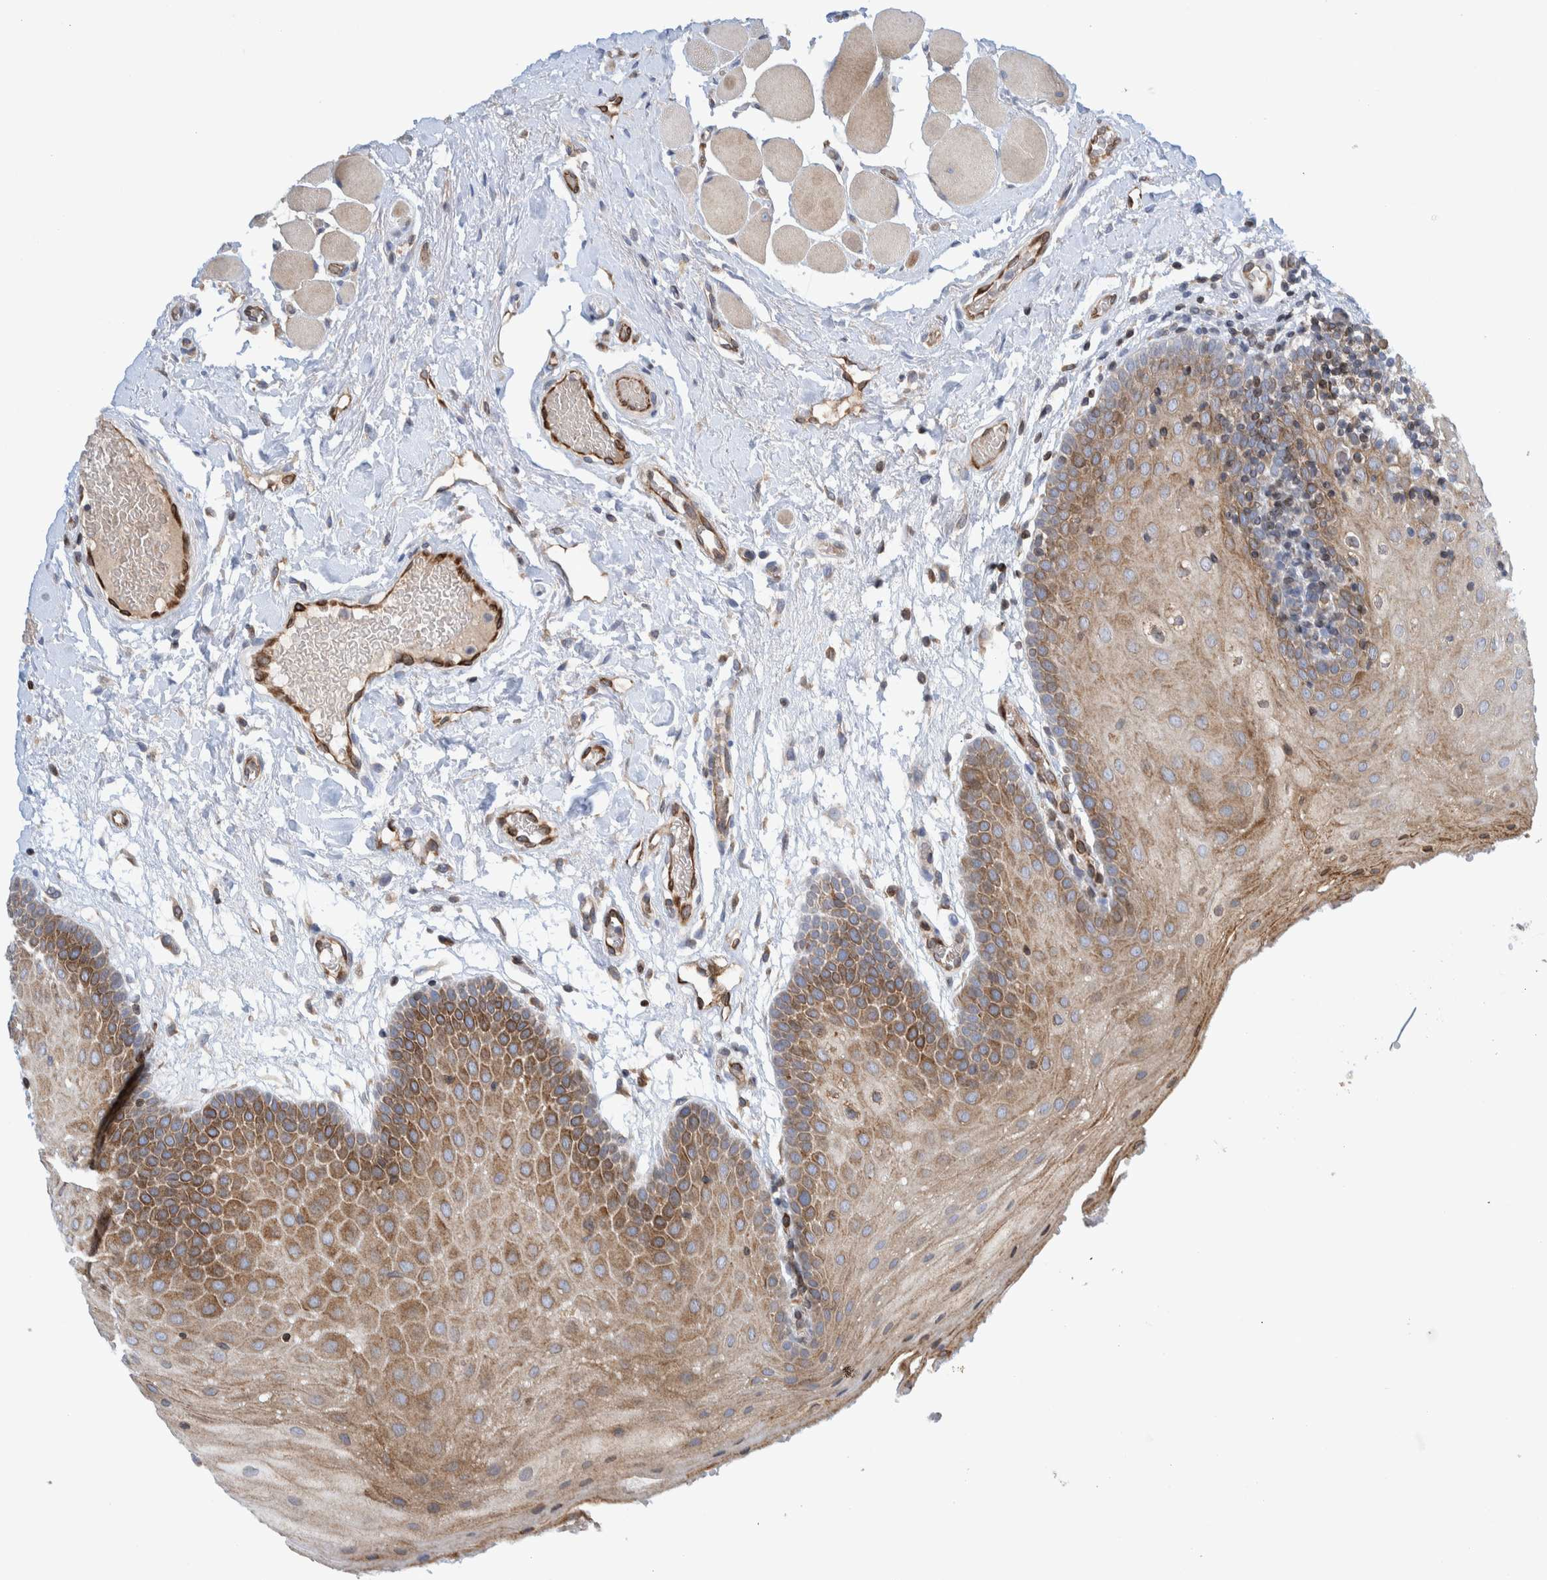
{"staining": {"intensity": "moderate", "quantity": "25%-75%", "location": "cytoplasmic/membranous"}, "tissue": "oral mucosa", "cell_type": "Squamous epithelial cells", "image_type": "normal", "snomed": [{"axis": "morphology", "description": "Normal tissue, NOS"}, {"axis": "morphology", "description": "Squamous cell carcinoma, NOS"}, {"axis": "topography", "description": "Oral tissue"}, {"axis": "topography", "description": "Head-Neck"}], "caption": "Protein staining of unremarkable oral mucosa shows moderate cytoplasmic/membranous expression in about 25%-75% of squamous epithelial cells.", "gene": "THEM6", "patient": {"sex": "male", "age": 71}}